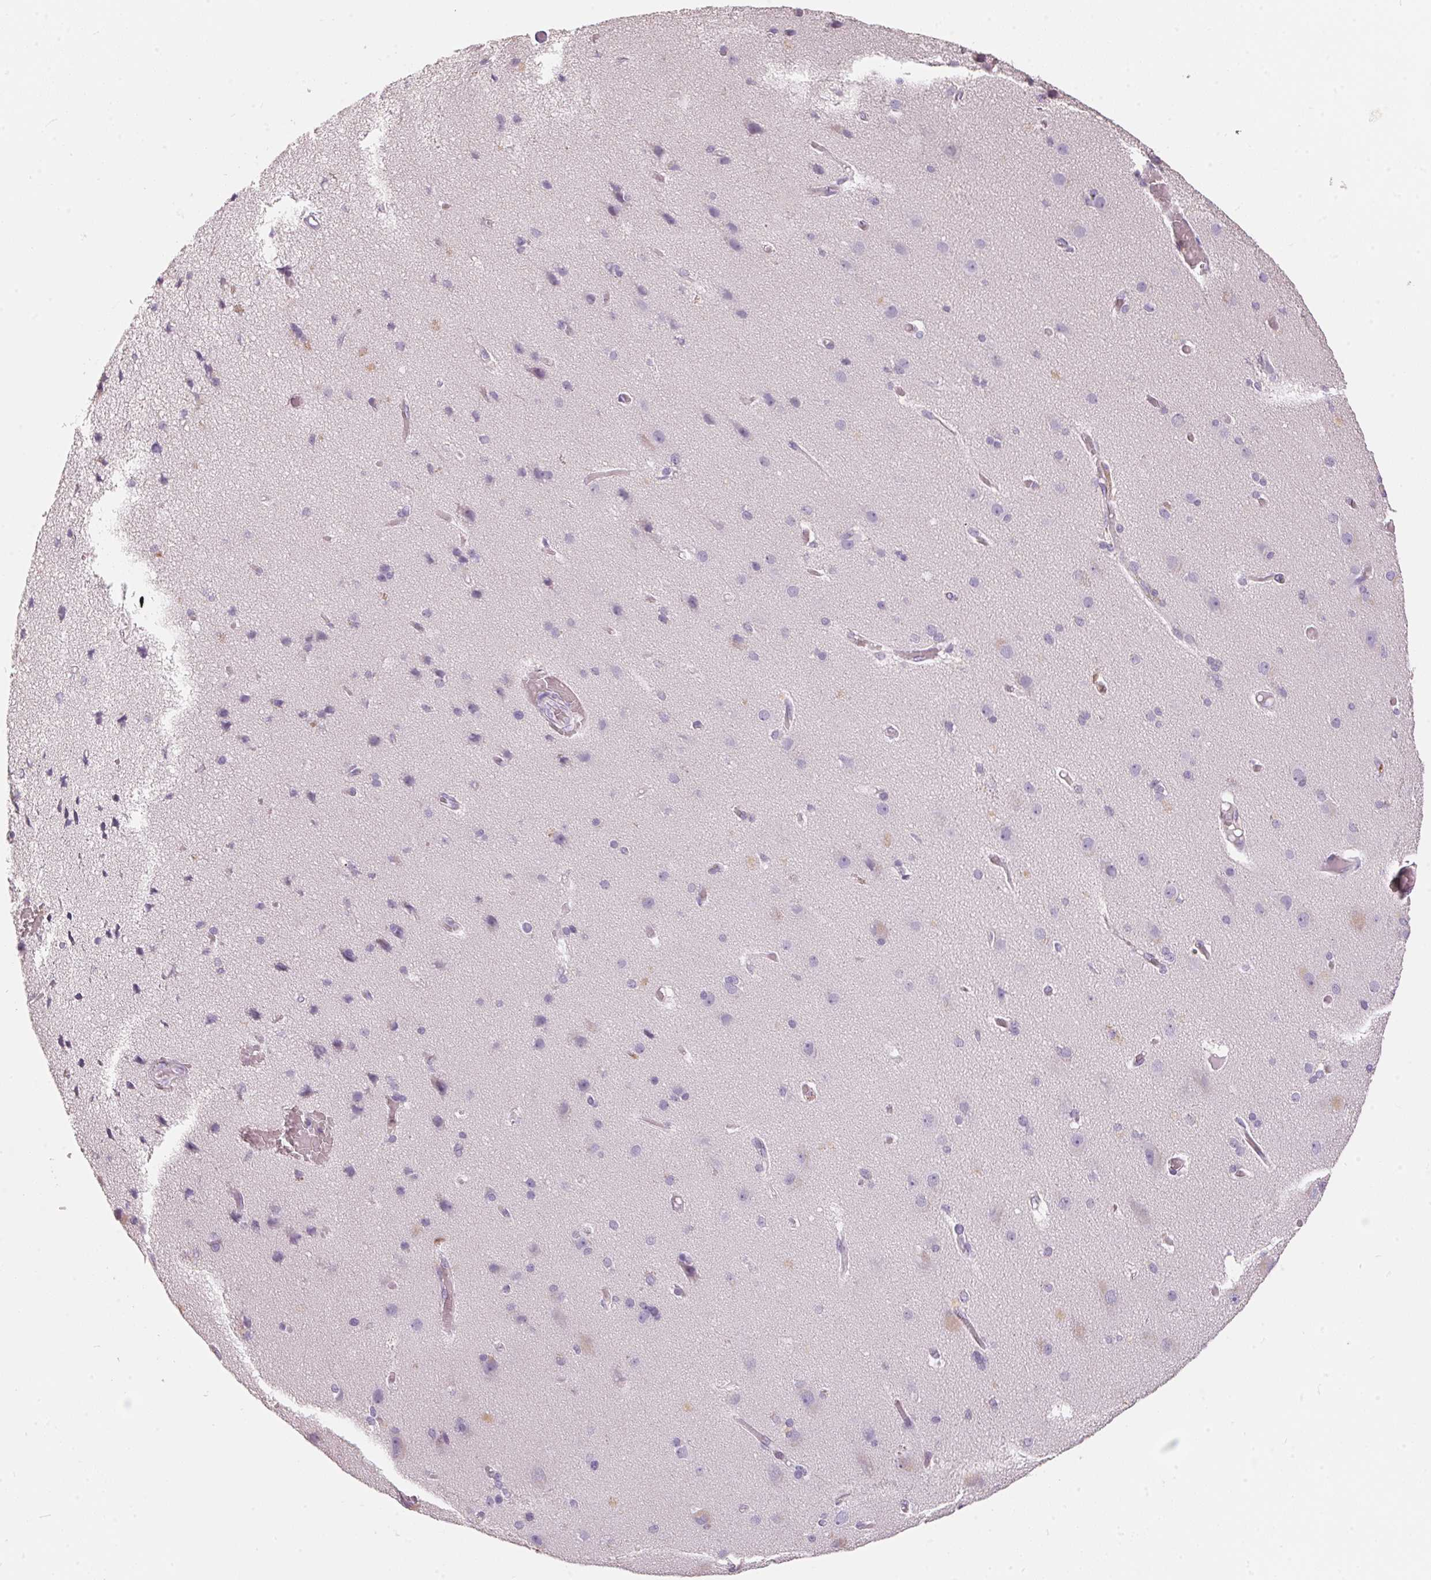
{"staining": {"intensity": "negative", "quantity": "none", "location": "none"}, "tissue": "cerebral cortex", "cell_type": "Endothelial cells", "image_type": "normal", "snomed": [{"axis": "morphology", "description": "Normal tissue, NOS"}, {"axis": "morphology", "description": "Glioma, malignant, High grade"}, {"axis": "topography", "description": "Cerebral cortex"}], "caption": "IHC photomicrograph of normal cerebral cortex: cerebral cortex stained with DAB exhibits no significant protein staining in endothelial cells.", "gene": "SERPINB1", "patient": {"sex": "male", "age": 71}}